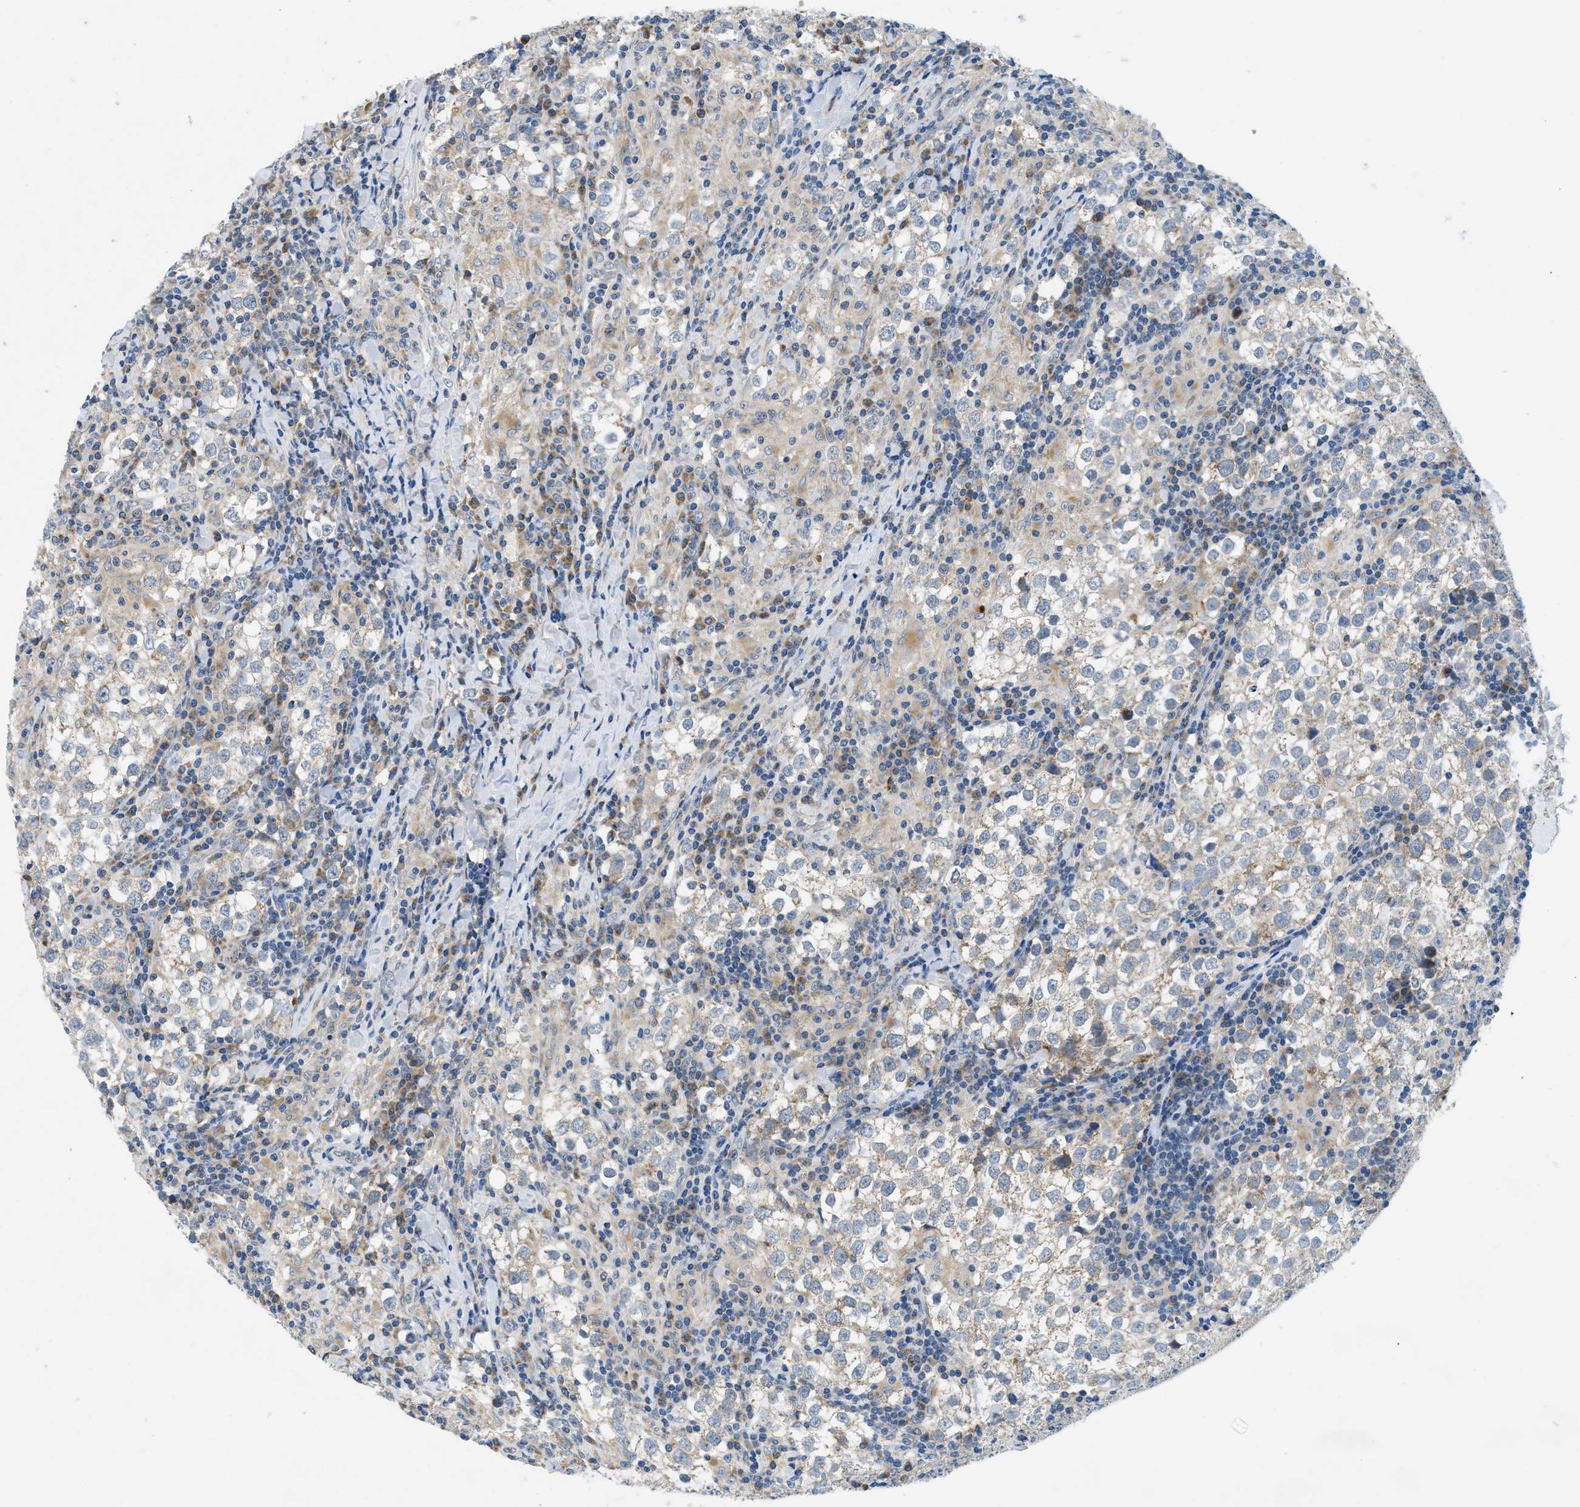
{"staining": {"intensity": "moderate", "quantity": "25%-75%", "location": "cytoplasmic/membranous"}, "tissue": "testis cancer", "cell_type": "Tumor cells", "image_type": "cancer", "snomed": [{"axis": "morphology", "description": "Seminoma, NOS"}, {"axis": "morphology", "description": "Carcinoma, Embryonal, NOS"}, {"axis": "topography", "description": "Testis"}], "caption": "Immunohistochemical staining of testis cancer (embryonal carcinoma) reveals medium levels of moderate cytoplasmic/membranous expression in about 25%-75% of tumor cells. The staining was performed using DAB, with brown indicating positive protein expression. Nuclei are stained blue with hematoxylin.", "gene": "PNKD", "patient": {"sex": "male", "age": 36}}